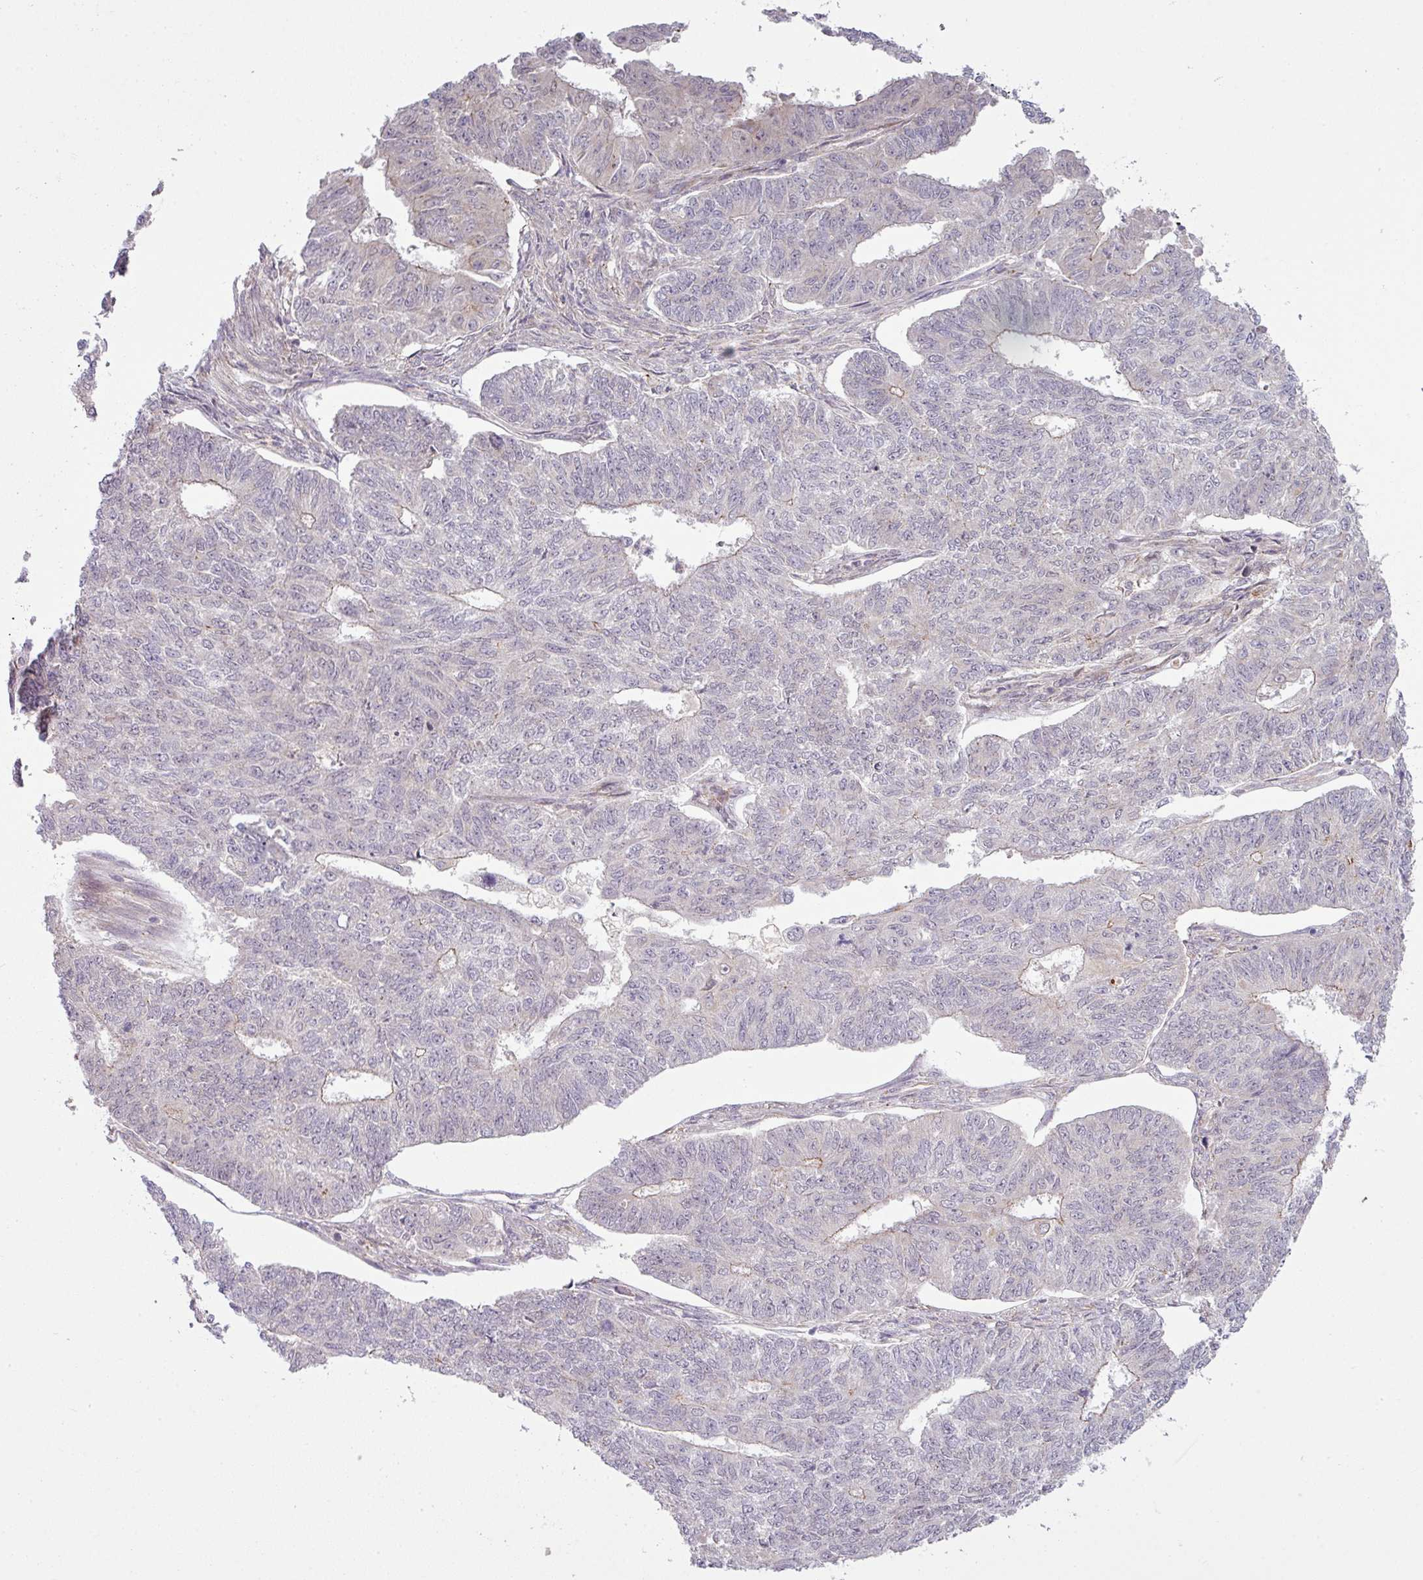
{"staining": {"intensity": "negative", "quantity": "none", "location": "none"}, "tissue": "endometrial cancer", "cell_type": "Tumor cells", "image_type": "cancer", "snomed": [{"axis": "morphology", "description": "Adenocarcinoma, NOS"}, {"axis": "topography", "description": "Endometrium"}], "caption": "Tumor cells show no significant expression in endometrial cancer (adenocarcinoma).", "gene": "ZC2HC1C", "patient": {"sex": "female", "age": 32}}